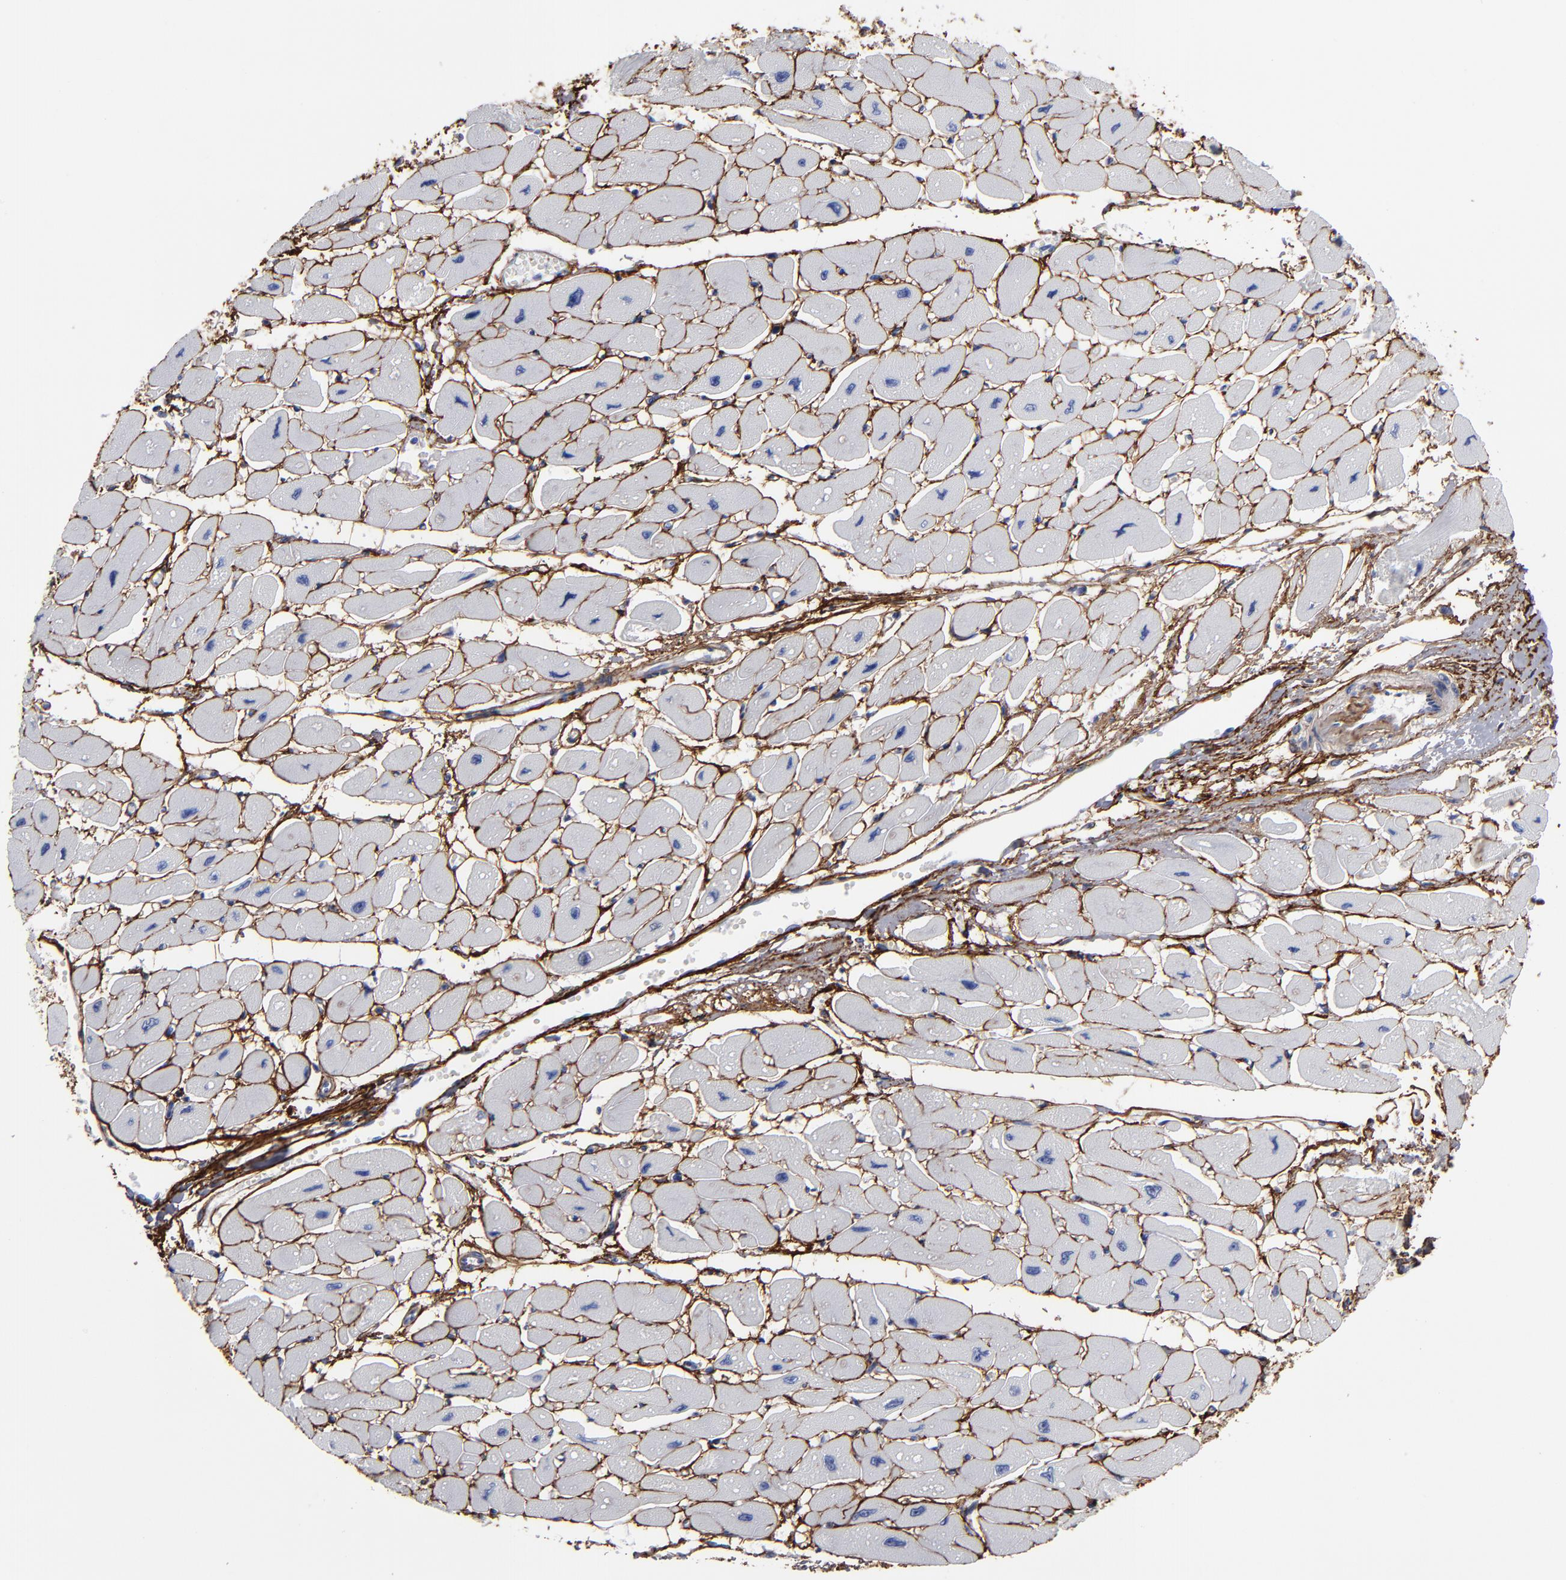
{"staining": {"intensity": "negative", "quantity": "none", "location": "none"}, "tissue": "heart muscle", "cell_type": "Cardiomyocytes", "image_type": "normal", "snomed": [{"axis": "morphology", "description": "Normal tissue, NOS"}, {"axis": "topography", "description": "Heart"}], "caption": "Immunohistochemistry photomicrograph of unremarkable human heart muscle stained for a protein (brown), which demonstrates no expression in cardiomyocytes.", "gene": "EMILIN1", "patient": {"sex": "female", "age": 54}}